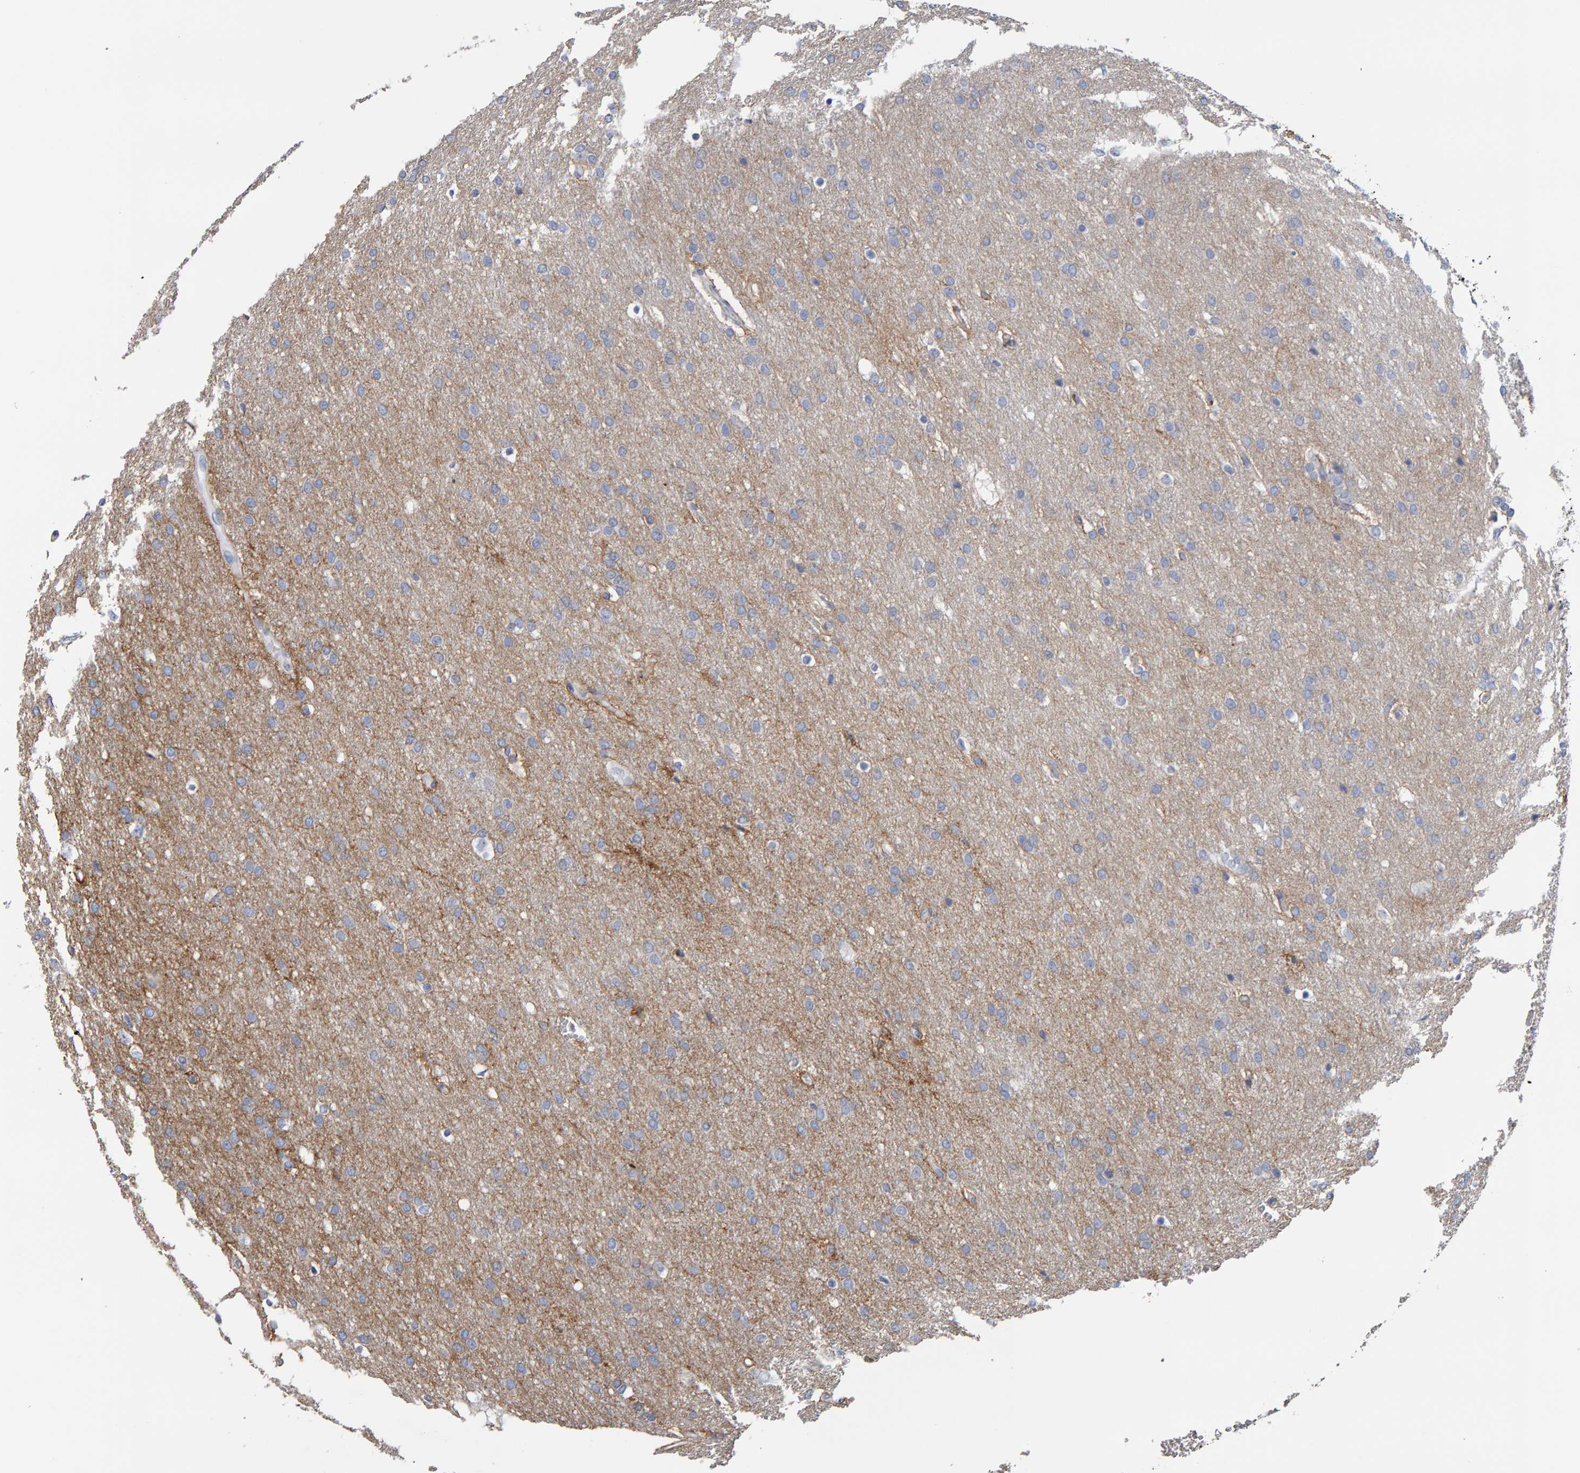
{"staining": {"intensity": "negative", "quantity": "none", "location": "none"}, "tissue": "glioma", "cell_type": "Tumor cells", "image_type": "cancer", "snomed": [{"axis": "morphology", "description": "Glioma, malignant, Low grade"}, {"axis": "topography", "description": "Brain"}], "caption": "This is an immunohistochemistry image of human low-grade glioma (malignant). There is no positivity in tumor cells.", "gene": "CD38", "patient": {"sex": "female", "age": 37}}